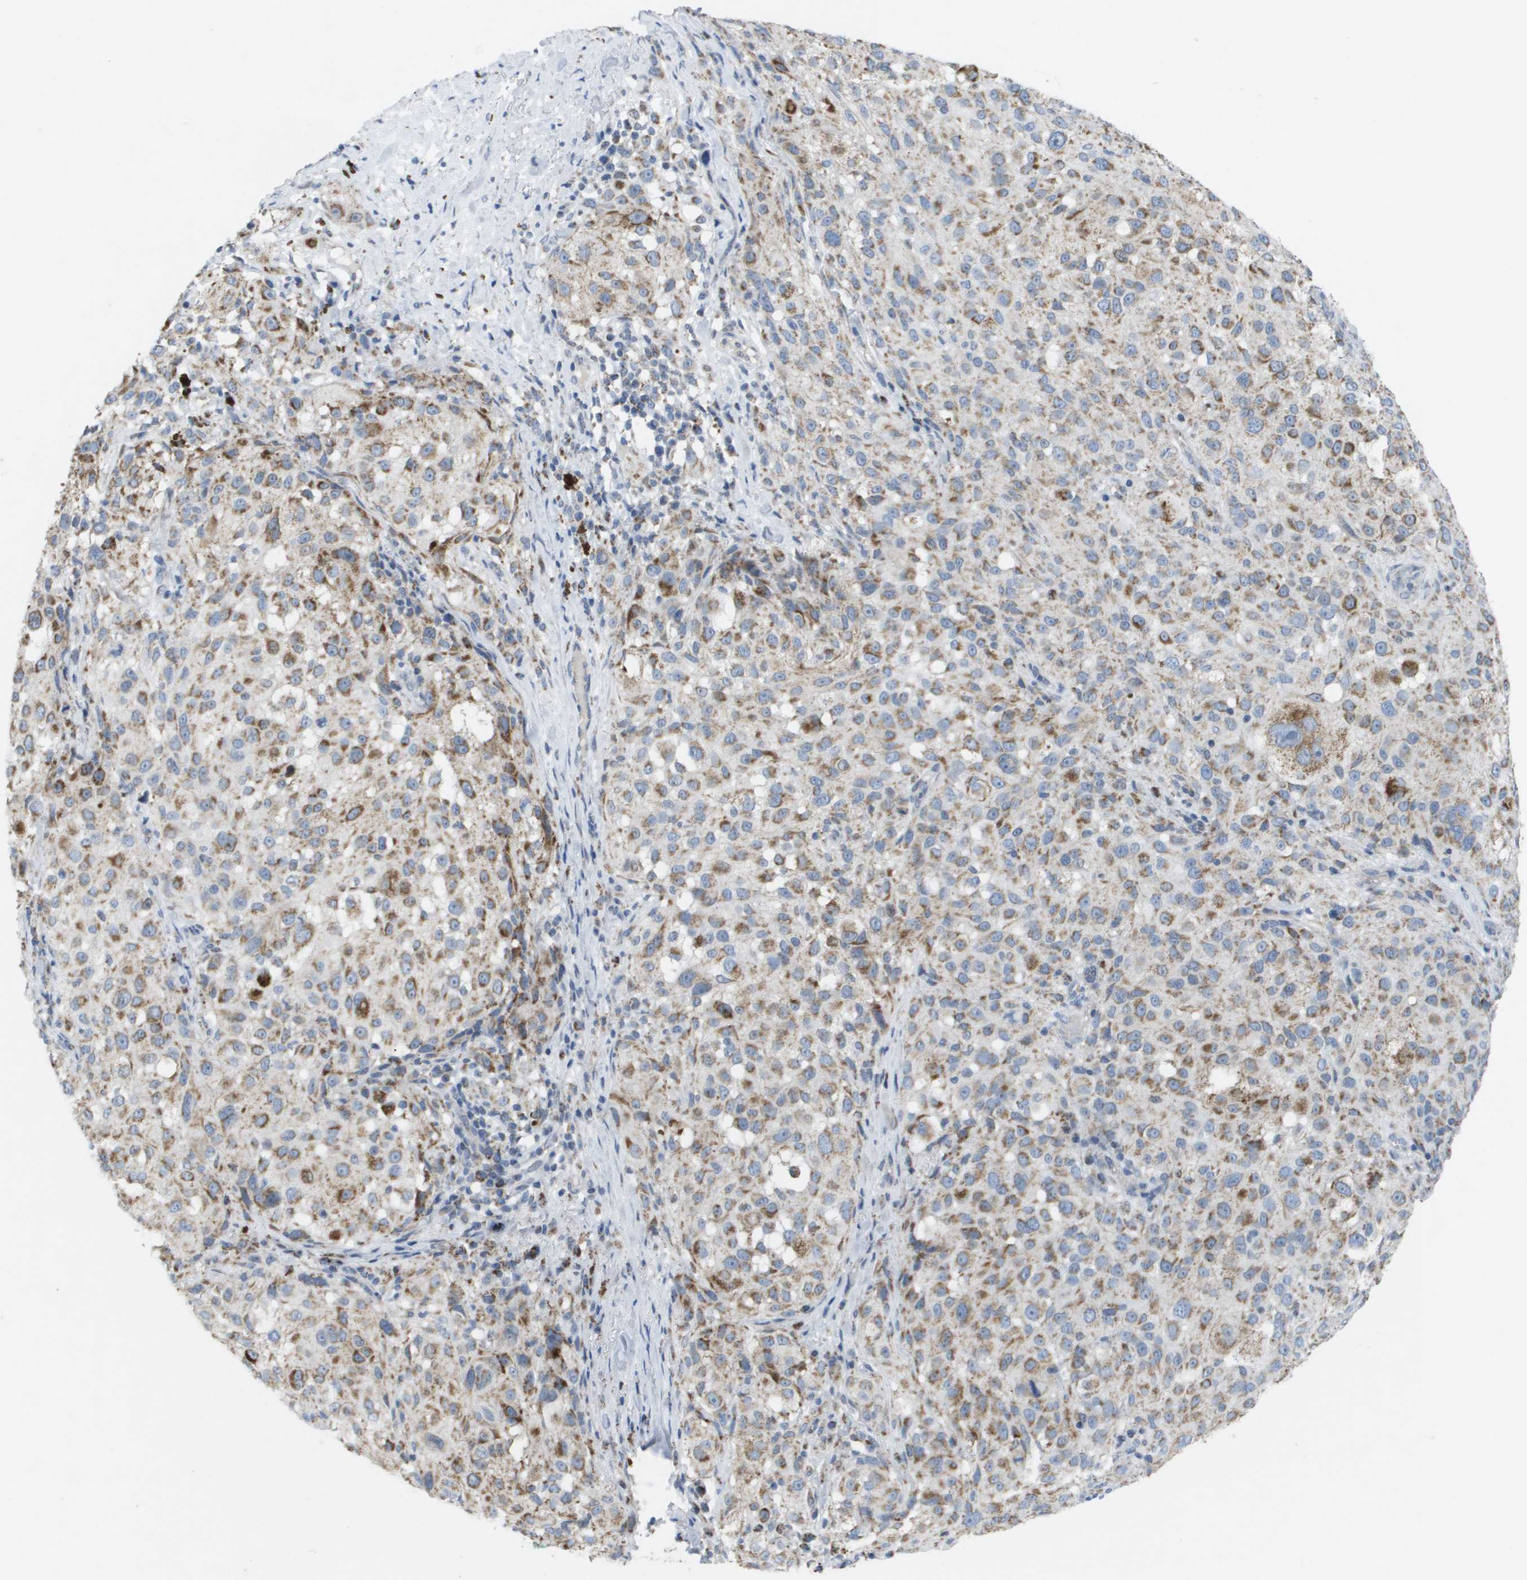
{"staining": {"intensity": "moderate", "quantity": ">75%", "location": "cytoplasmic/membranous"}, "tissue": "melanoma", "cell_type": "Tumor cells", "image_type": "cancer", "snomed": [{"axis": "morphology", "description": "Necrosis, NOS"}, {"axis": "morphology", "description": "Malignant melanoma, NOS"}, {"axis": "topography", "description": "Skin"}], "caption": "Malignant melanoma stained with immunohistochemistry demonstrates moderate cytoplasmic/membranous staining in approximately >75% of tumor cells.", "gene": "TMEM223", "patient": {"sex": "female", "age": 87}}